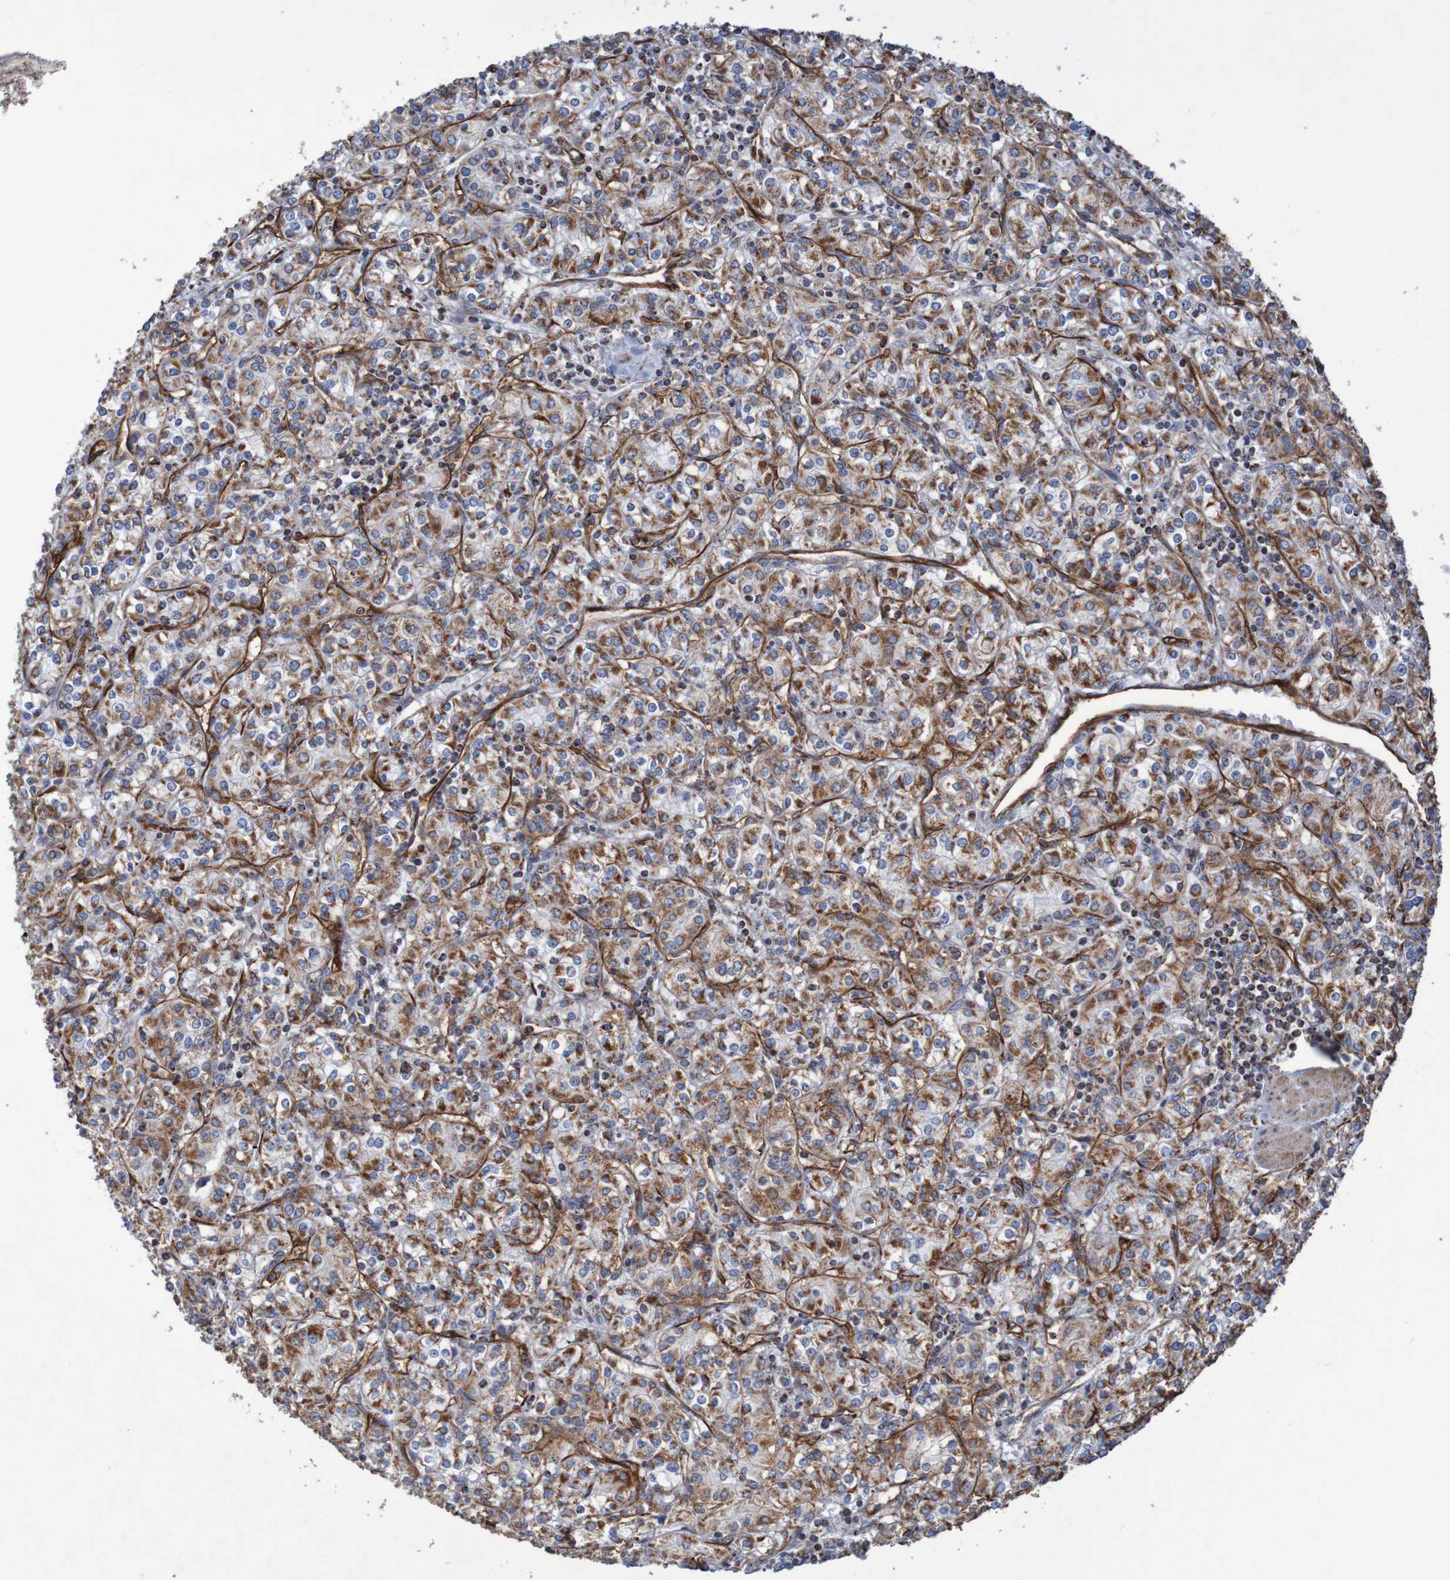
{"staining": {"intensity": "moderate", "quantity": "25%-75%", "location": "cytoplasmic/membranous"}, "tissue": "renal cancer", "cell_type": "Tumor cells", "image_type": "cancer", "snomed": [{"axis": "morphology", "description": "Adenocarcinoma, NOS"}, {"axis": "topography", "description": "Kidney"}], "caption": "Human renal adenocarcinoma stained with a protein marker shows moderate staining in tumor cells.", "gene": "MMEL1", "patient": {"sex": "male", "age": 77}}